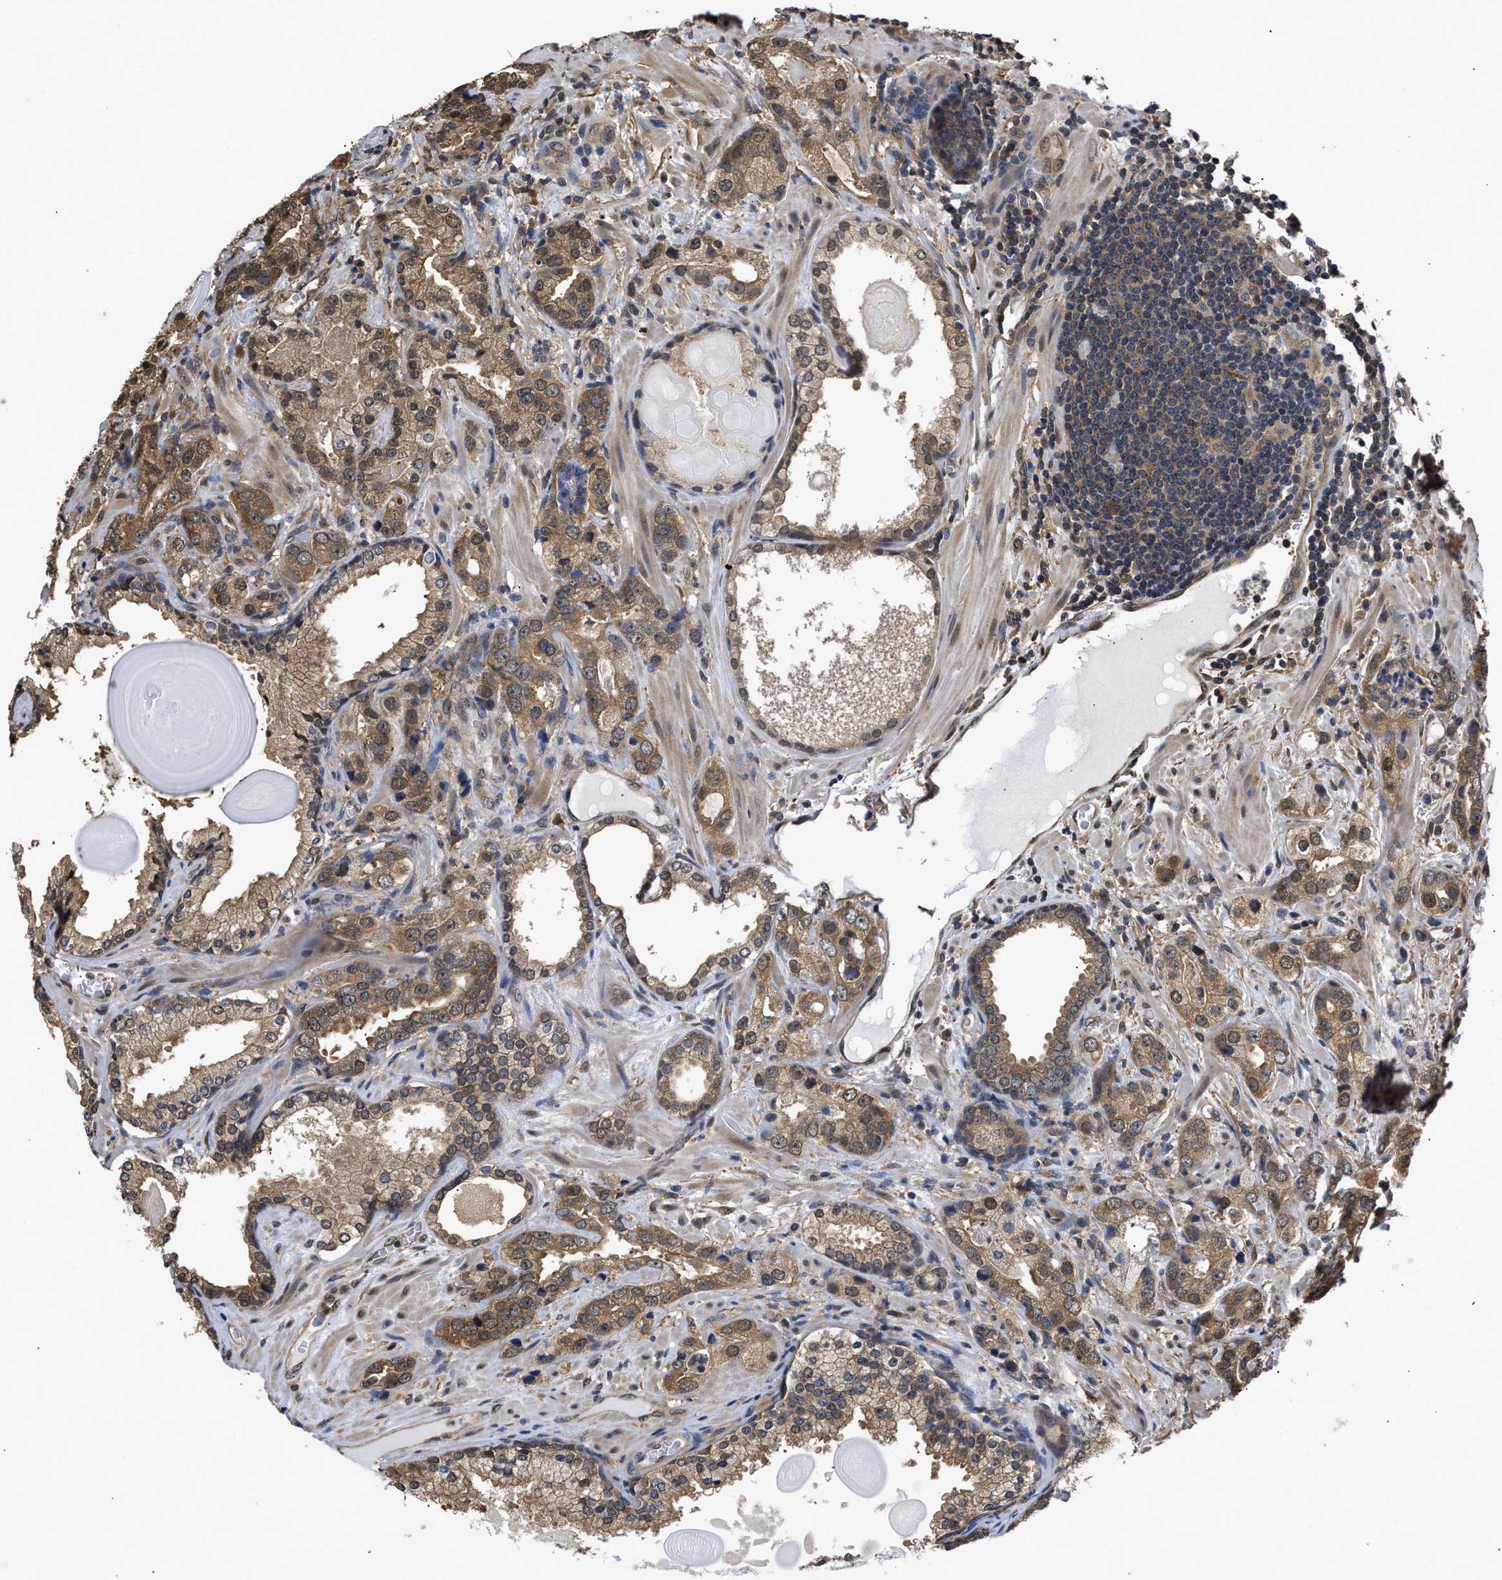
{"staining": {"intensity": "moderate", "quantity": ">75%", "location": "cytoplasmic/membranous"}, "tissue": "prostate cancer", "cell_type": "Tumor cells", "image_type": "cancer", "snomed": [{"axis": "morphology", "description": "Adenocarcinoma, High grade"}, {"axis": "topography", "description": "Prostate"}], "caption": "Tumor cells demonstrate medium levels of moderate cytoplasmic/membranous staining in about >75% of cells in human prostate cancer. (DAB (3,3'-diaminobenzidine) IHC with brightfield microscopy, high magnification).", "gene": "SCAI", "patient": {"sex": "male", "age": 63}}